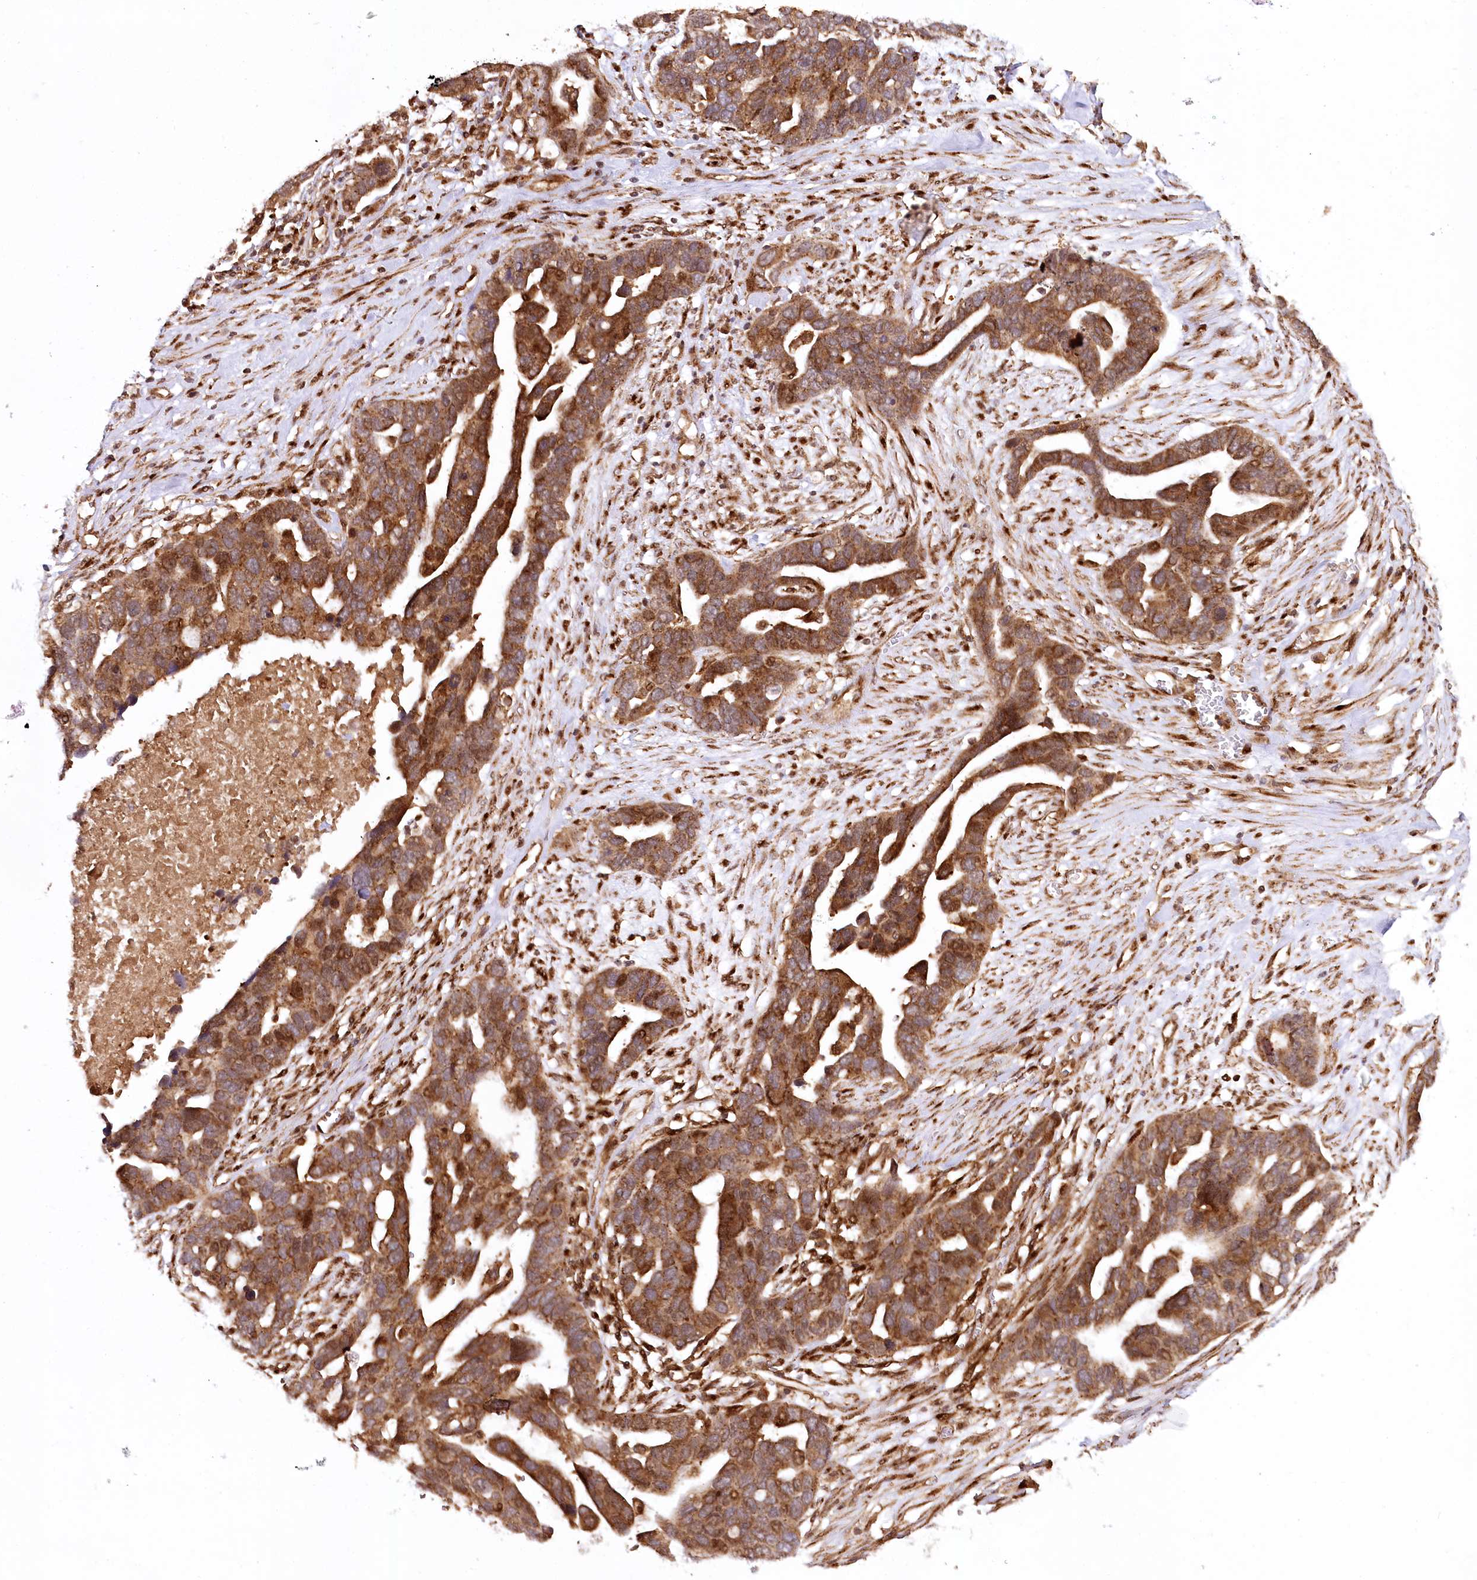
{"staining": {"intensity": "strong", "quantity": ">75%", "location": "cytoplasmic/membranous"}, "tissue": "ovarian cancer", "cell_type": "Tumor cells", "image_type": "cancer", "snomed": [{"axis": "morphology", "description": "Cystadenocarcinoma, serous, NOS"}, {"axis": "topography", "description": "Ovary"}], "caption": "Ovarian serous cystadenocarcinoma stained with DAB (3,3'-diaminobenzidine) IHC shows high levels of strong cytoplasmic/membranous positivity in approximately >75% of tumor cells.", "gene": "COPG1", "patient": {"sex": "female", "age": 54}}